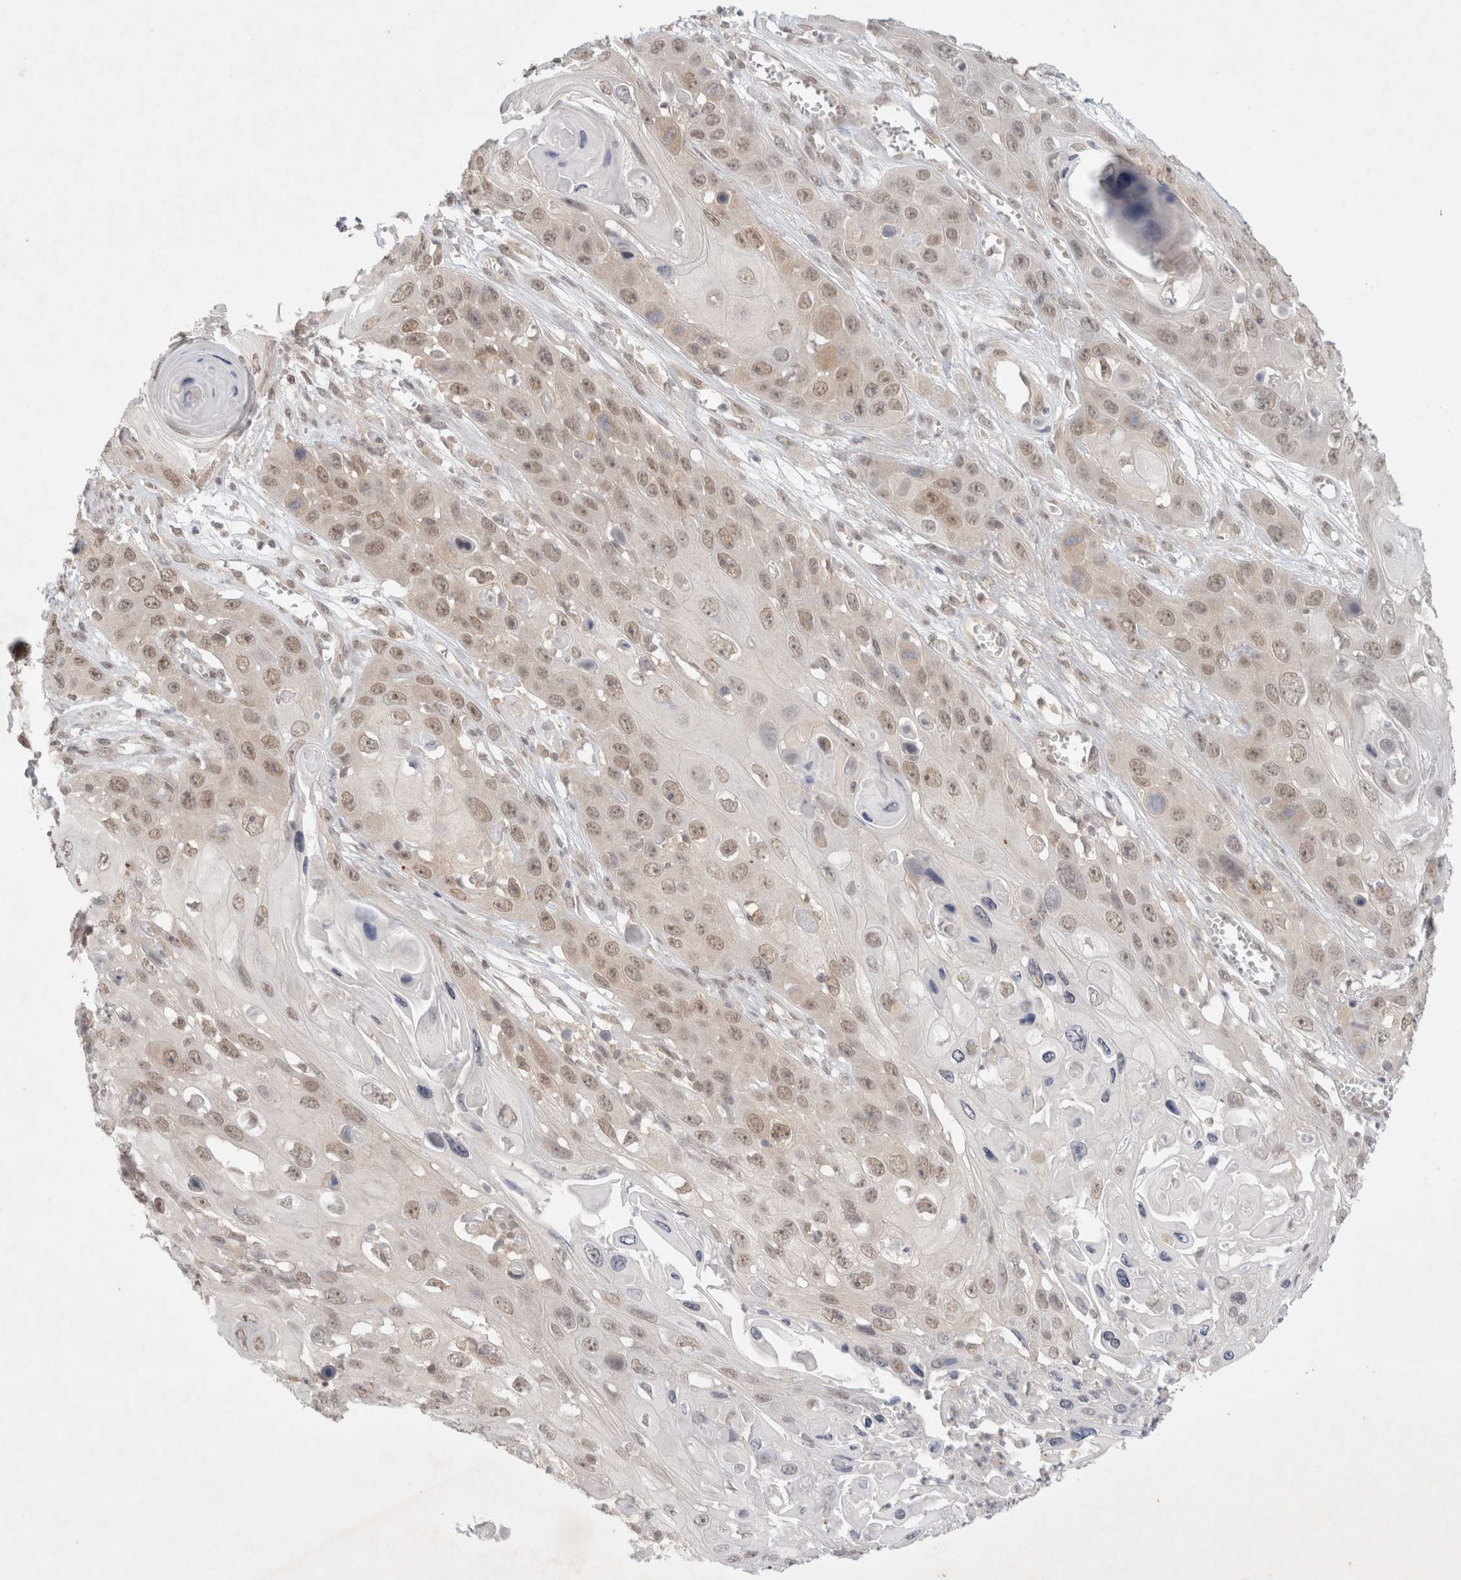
{"staining": {"intensity": "weak", "quantity": ">75%", "location": "nuclear"}, "tissue": "skin cancer", "cell_type": "Tumor cells", "image_type": "cancer", "snomed": [{"axis": "morphology", "description": "Squamous cell carcinoma, NOS"}, {"axis": "topography", "description": "Skin"}], "caption": "Protein staining of squamous cell carcinoma (skin) tissue exhibits weak nuclear expression in about >75% of tumor cells.", "gene": "FBXO42", "patient": {"sex": "male", "age": 55}}